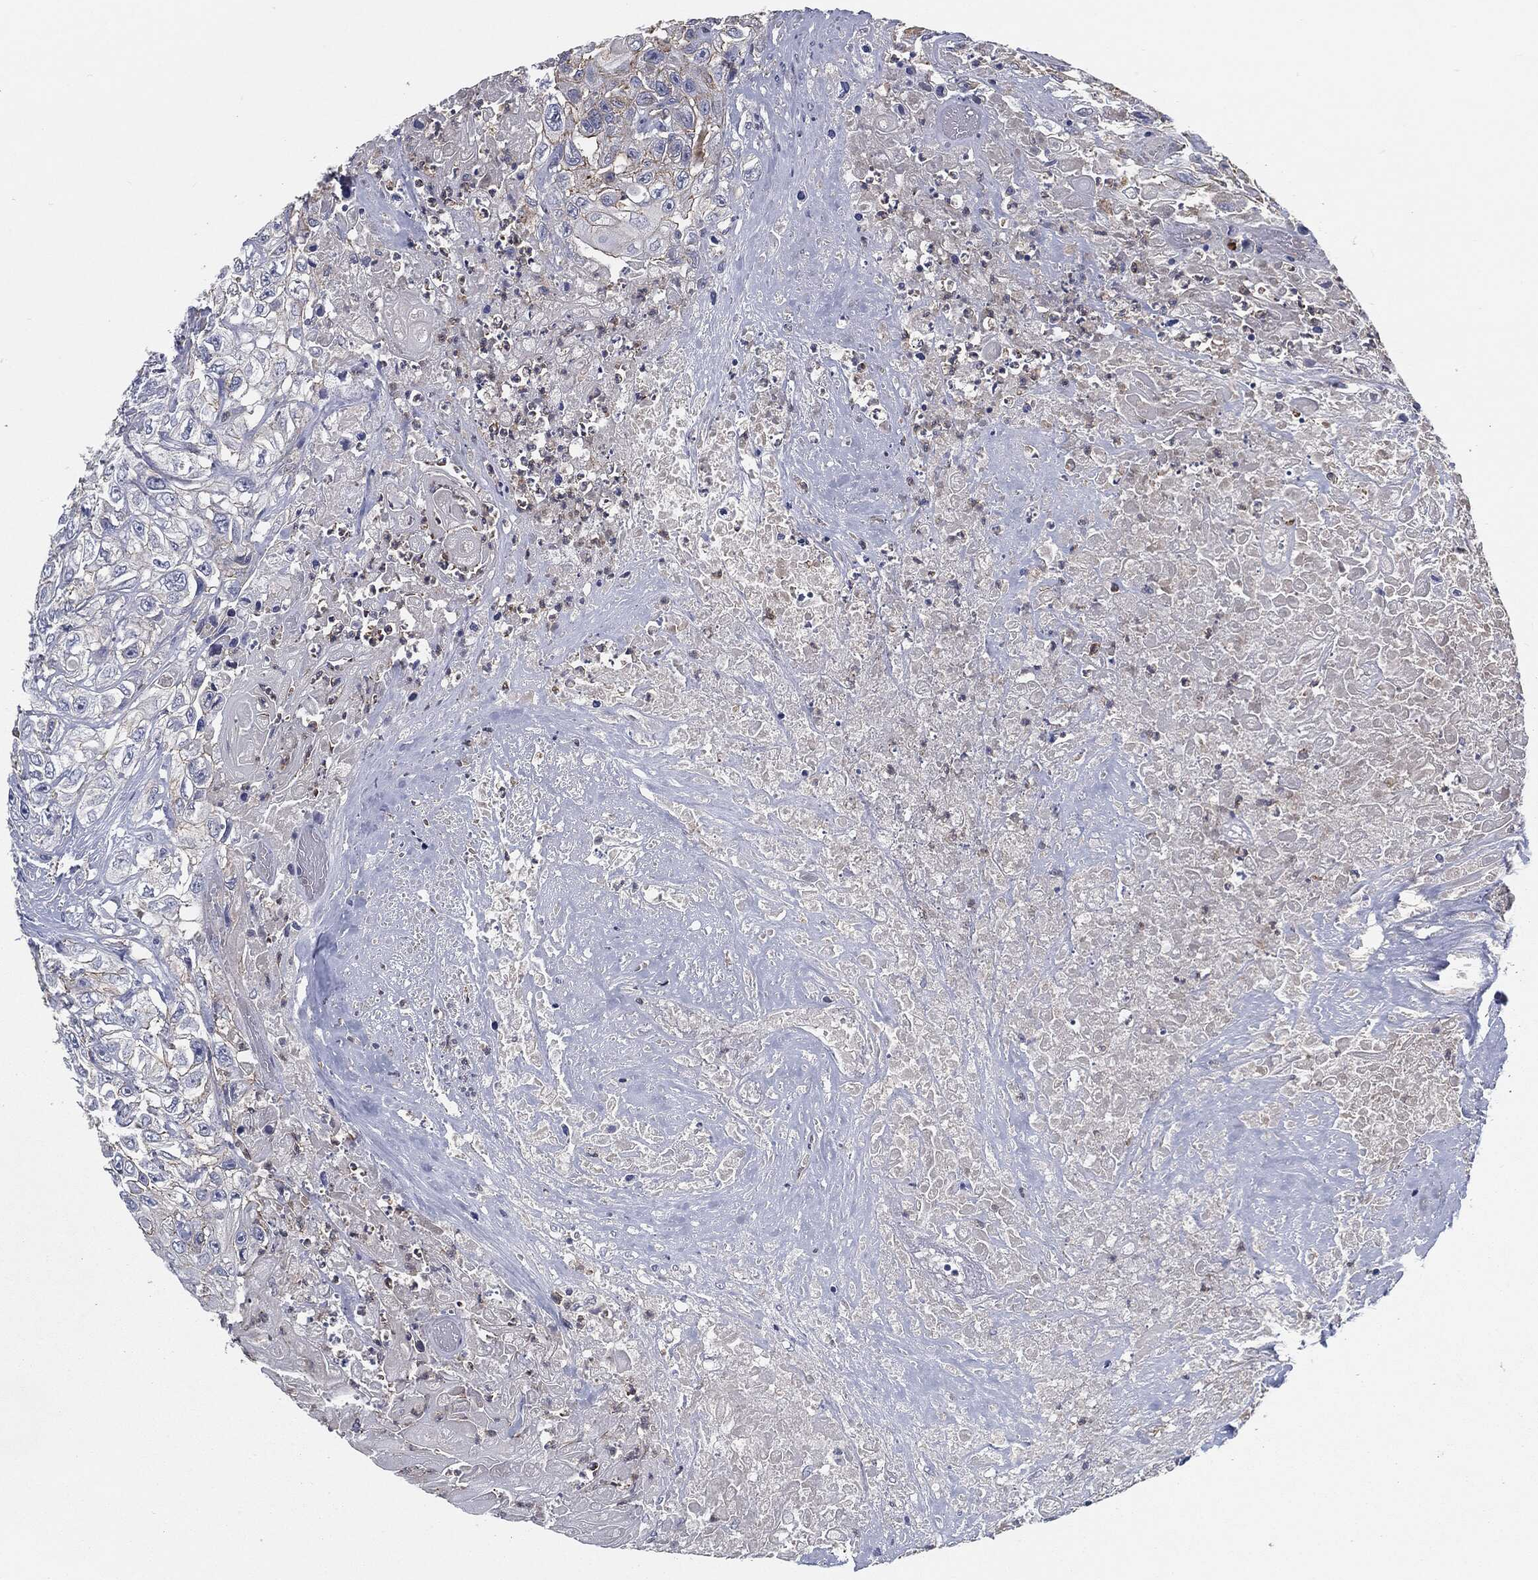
{"staining": {"intensity": "negative", "quantity": "none", "location": "none"}, "tissue": "urothelial cancer", "cell_type": "Tumor cells", "image_type": "cancer", "snomed": [{"axis": "morphology", "description": "Urothelial carcinoma, High grade"}, {"axis": "topography", "description": "Urinary bladder"}], "caption": "Photomicrograph shows no protein expression in tumor cells of urothelial cancer tissue. Nuclei are stained in blue.", "gene": "SVIL", "patient": {"sex": "female", "age": 56}}